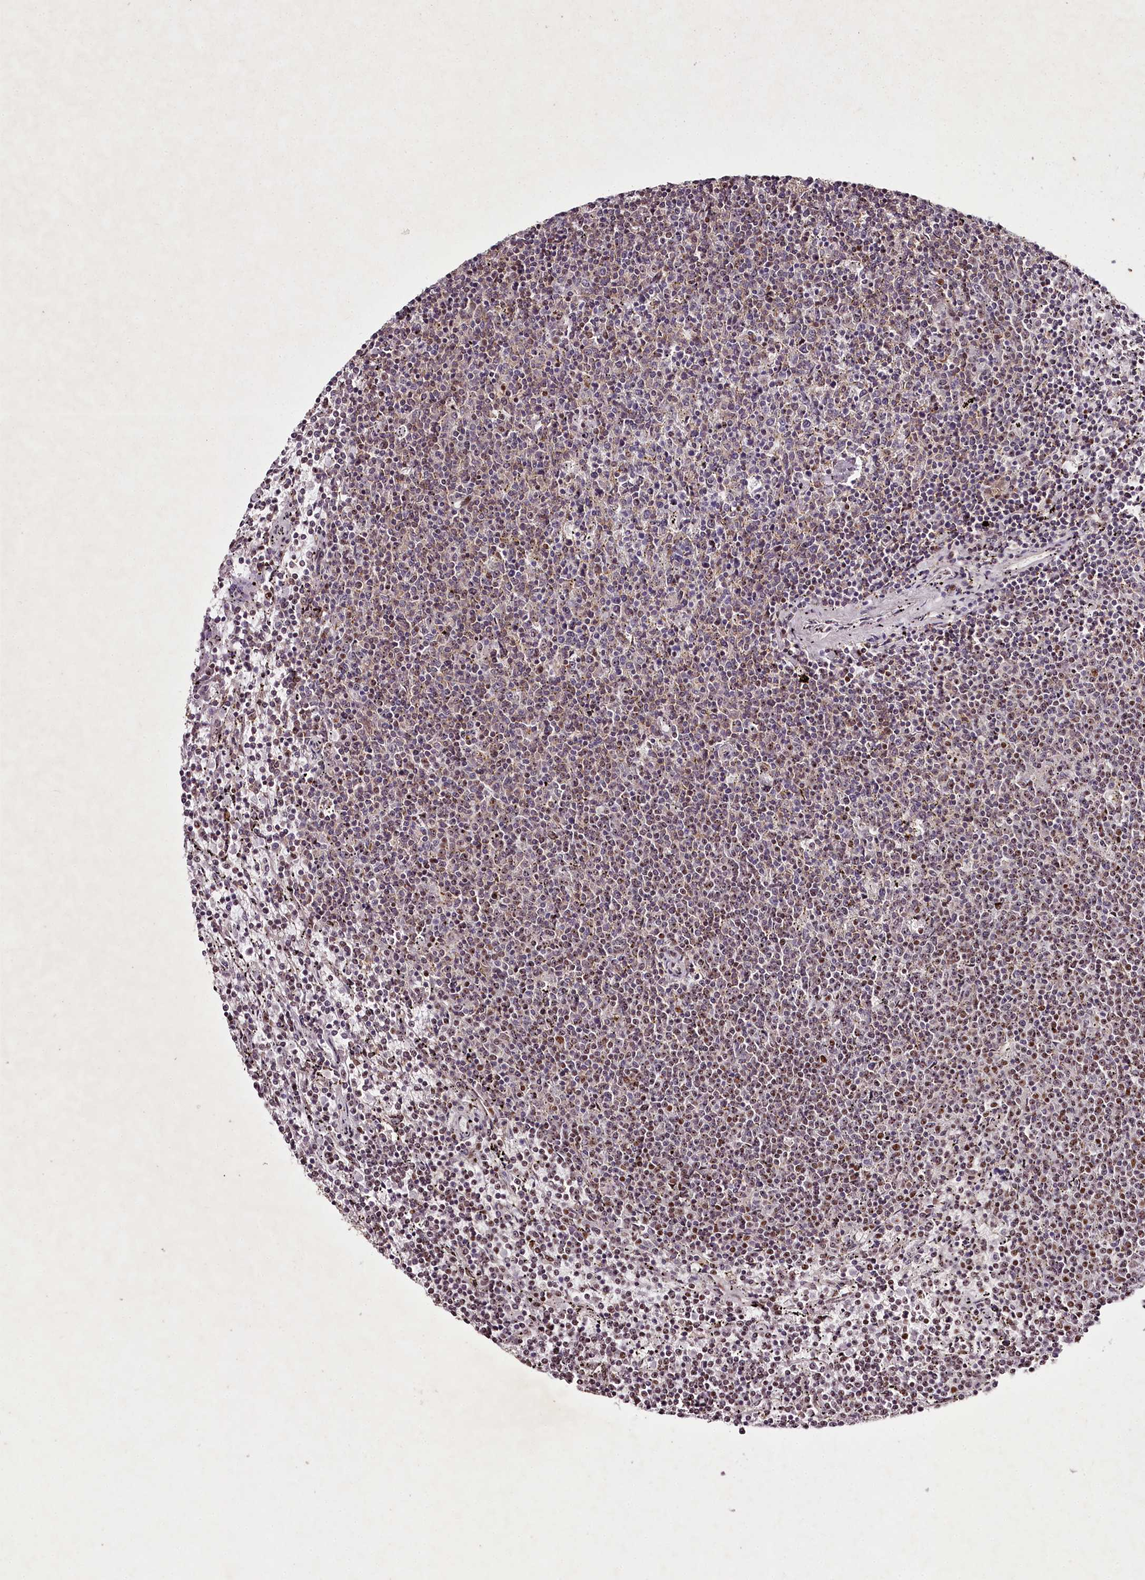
{"staining": {"intensity": "weak", "quantity": "25%-75%", "location": "cytoplasmic/membranous,nuclear"}, "tissue": "lymphoma", "cell_type": "Tumor cells", "image_type": "cancer", "snomed": [{"axis": "morphology", "description": "Malignant lymphoma, non-Hodgkin's type, Low grade"}, {"axis": "topography", "description": "Spleen"}], "caption": "Low-grade malignant lymphoma, non-Hodgkin's type stained for a protein displays weak cytoplasmic/membranous and nuclear positivity in tumor cells. The staining was performed using DAB, with brown indicating positive protein expression. Nuclei are stained blue with hematoxylin.", "gene": "PSPC1", "patient": {"sex": "female", "age": 50}}